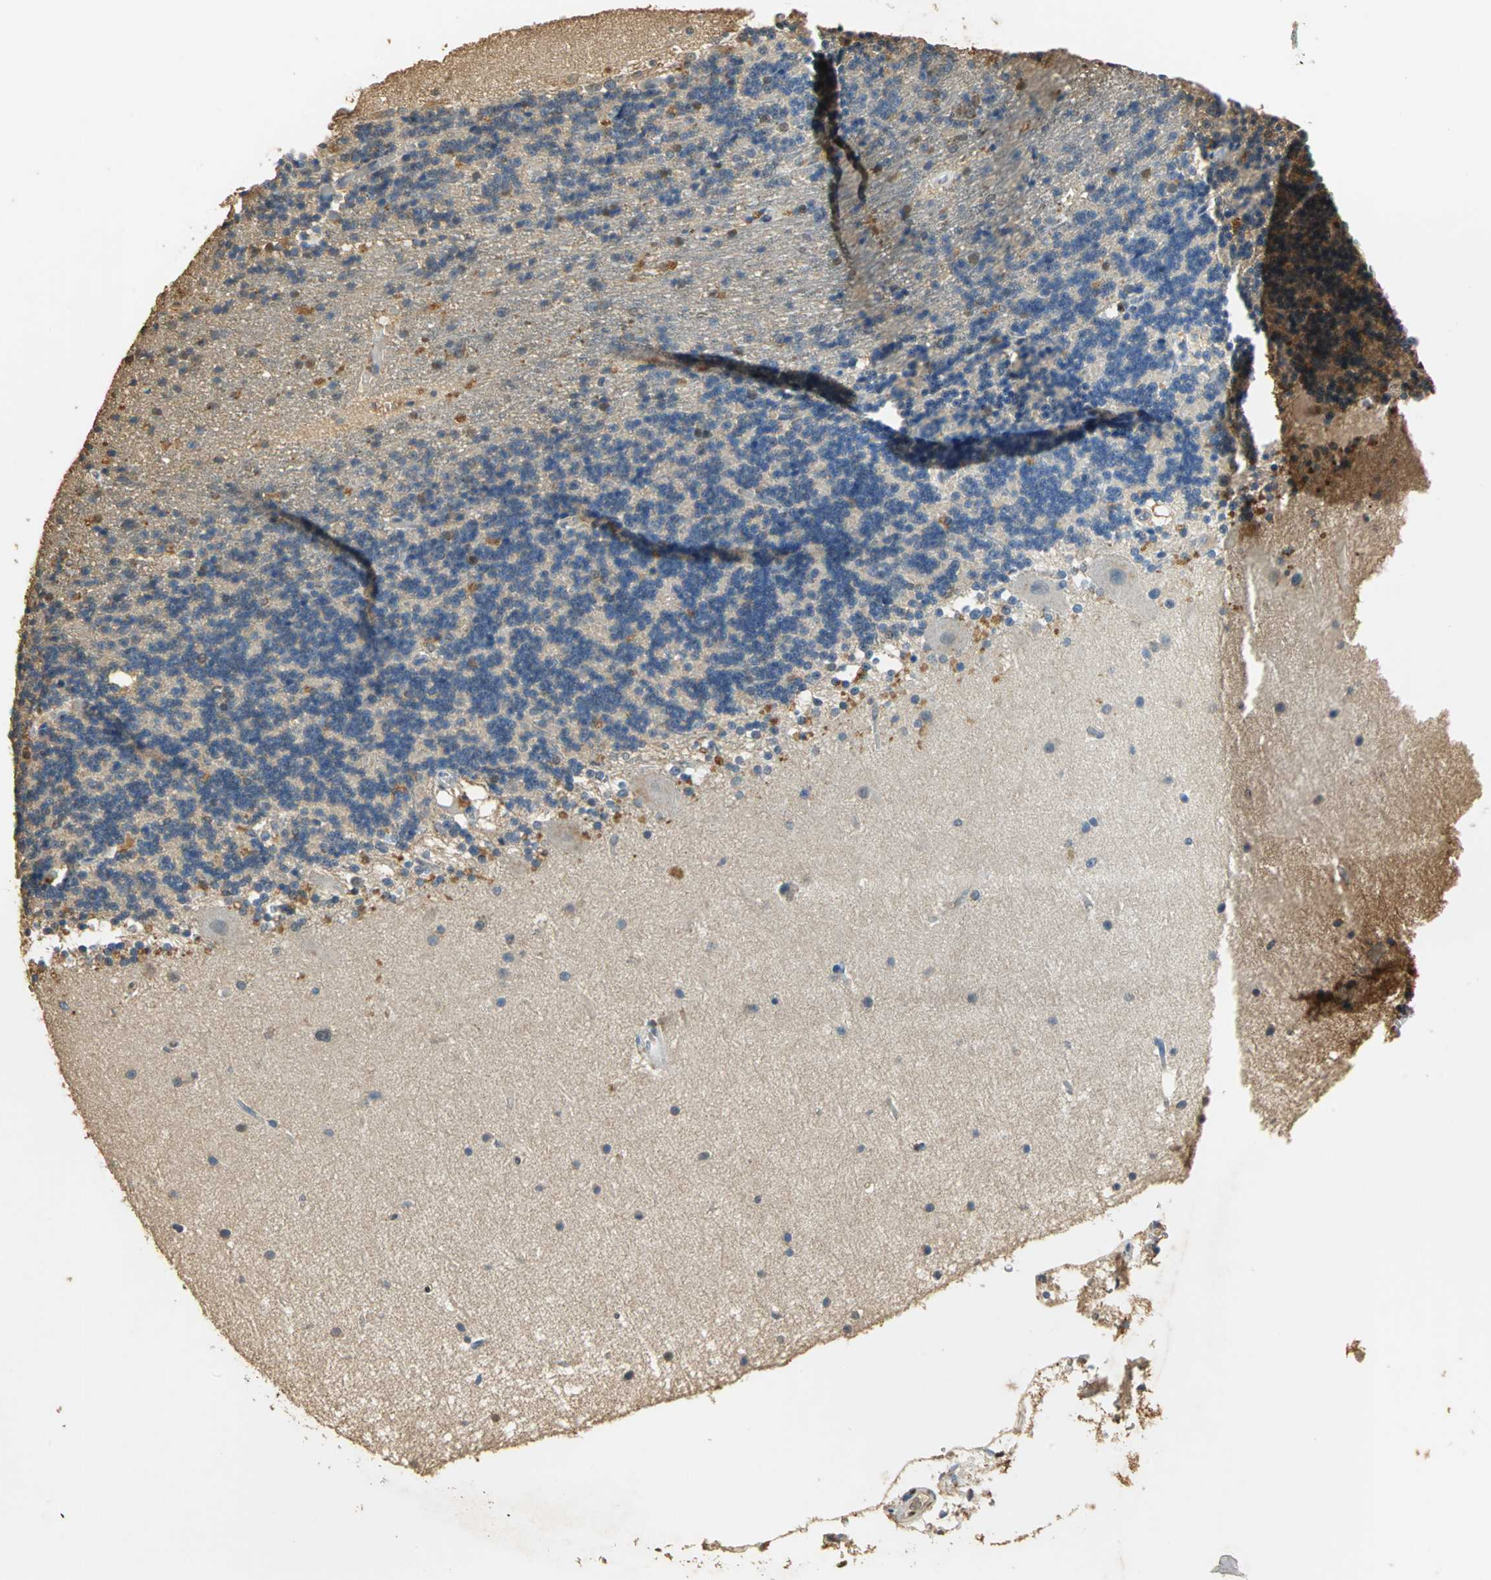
{"staining": {"intensity": "negative", "quantity": "none", "location": "none"}, "tissue": "cerebellum", "cell_type": "Cells in granular layer", "image_type": "normal", "snomed": [{"axis": "morphology", "description": "Normal tissue, NOS"}, {"axis": "topography", "description": "Cerebellum"}], "caption": "This is a photomicrograph of immunohistochemistry staining of unremarkable cerebellum, which shows no staining in cells in granular layer.", "gene": "GAPDH", "patient": {"sex": "female", "age": 54}}